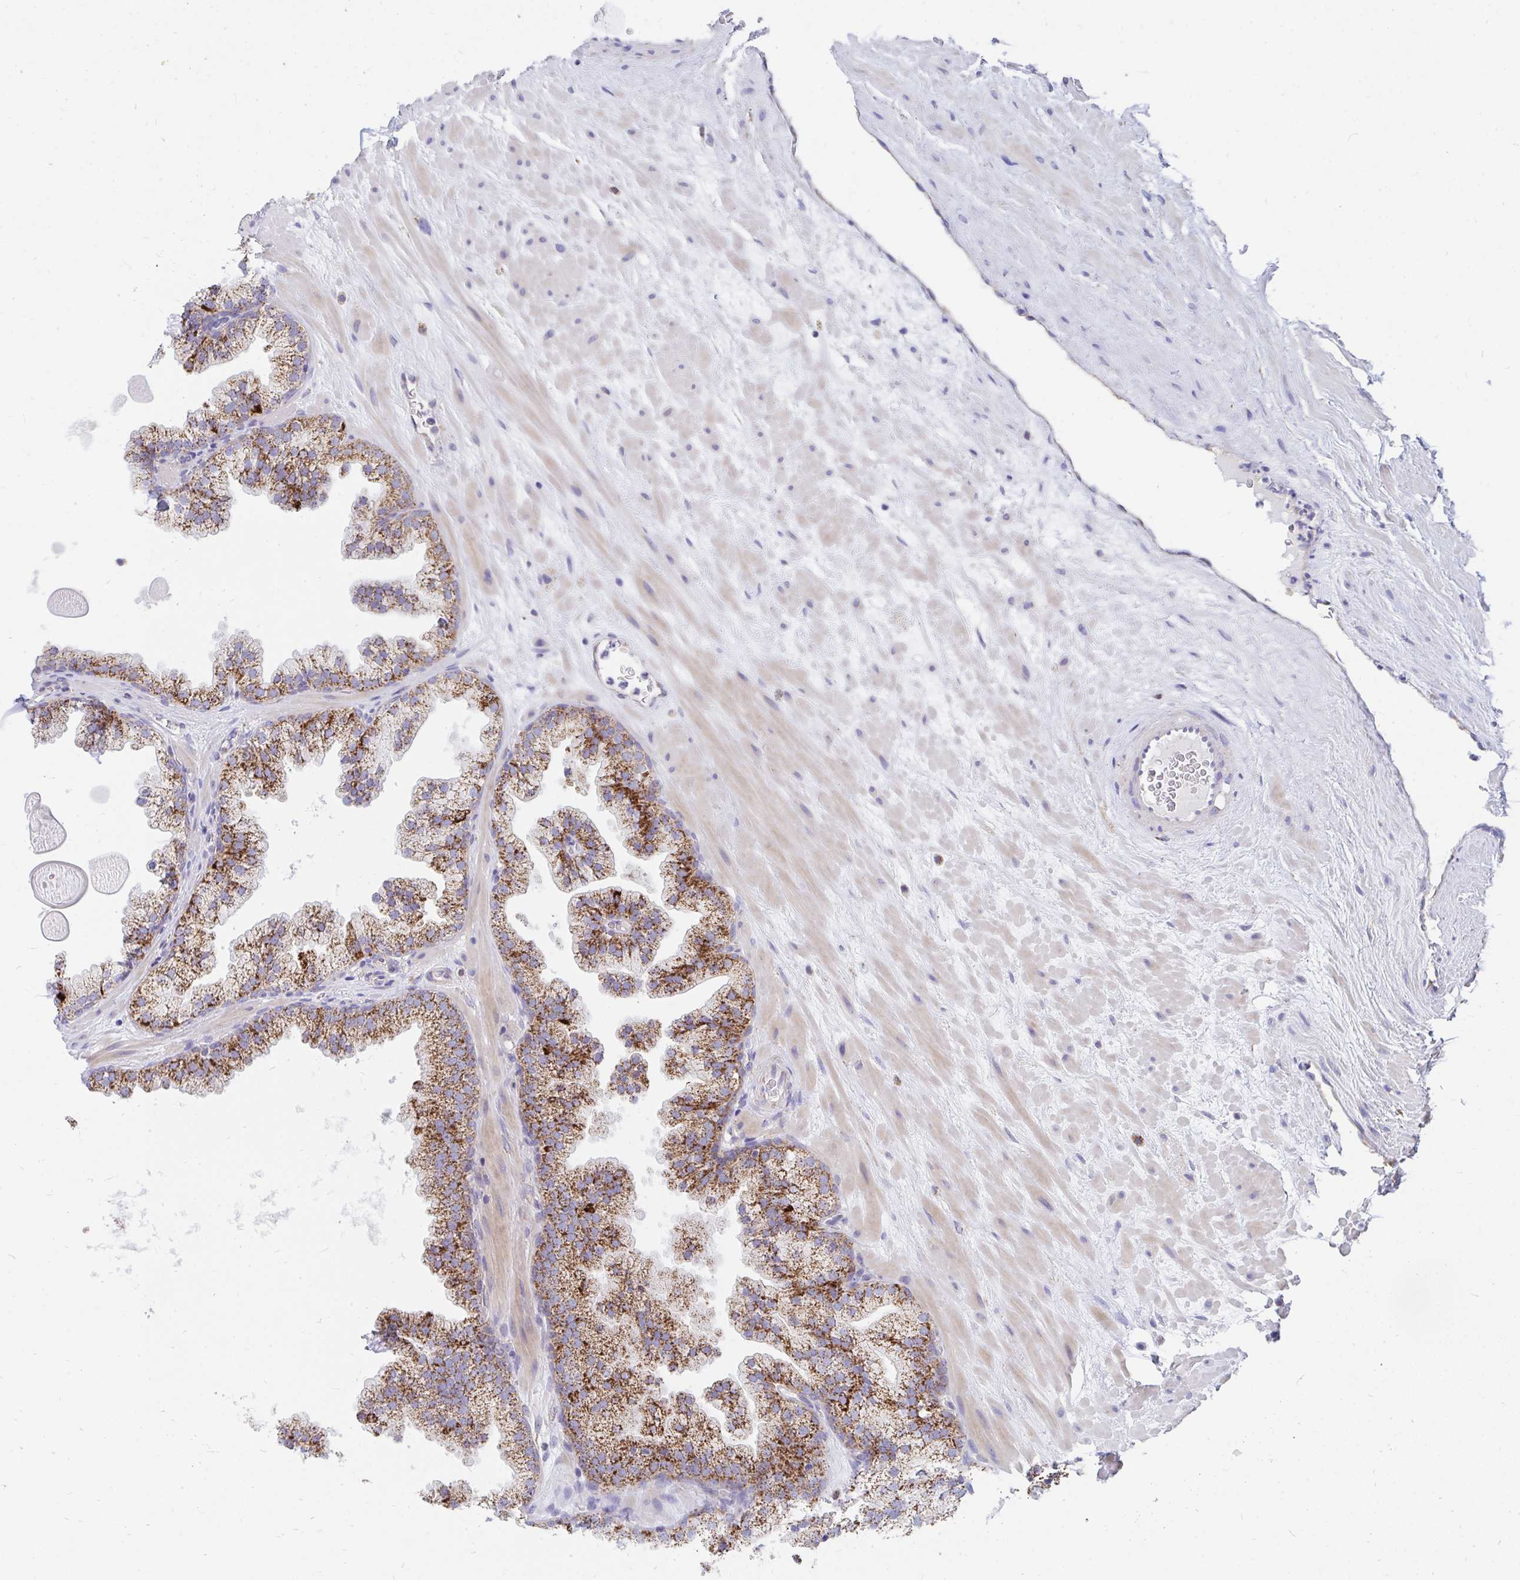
{"staining": {"intensity": "strong", "quantity": "25%-75%", "location": "cytoplasmic/membranous"}, "tissue": "prostate", "cell_type": "Glandular cells", "image_type": "normal", "snomed": [{"axis": "morphology", "description": "Normal tissue, NOS"}, {"axis": "topography", "description": "Prostate"}, {"axis": "topography", "description": "Peripheral nerve tissue"}], "caption": "This image demonstrates immunohistochemistry staining of benign human prostate, with high strong cytoplasmic/membranous staining in about 25%-75% of glandular cells.", "gene": "PC", "patient": {"sex": "male", "age": 61}}